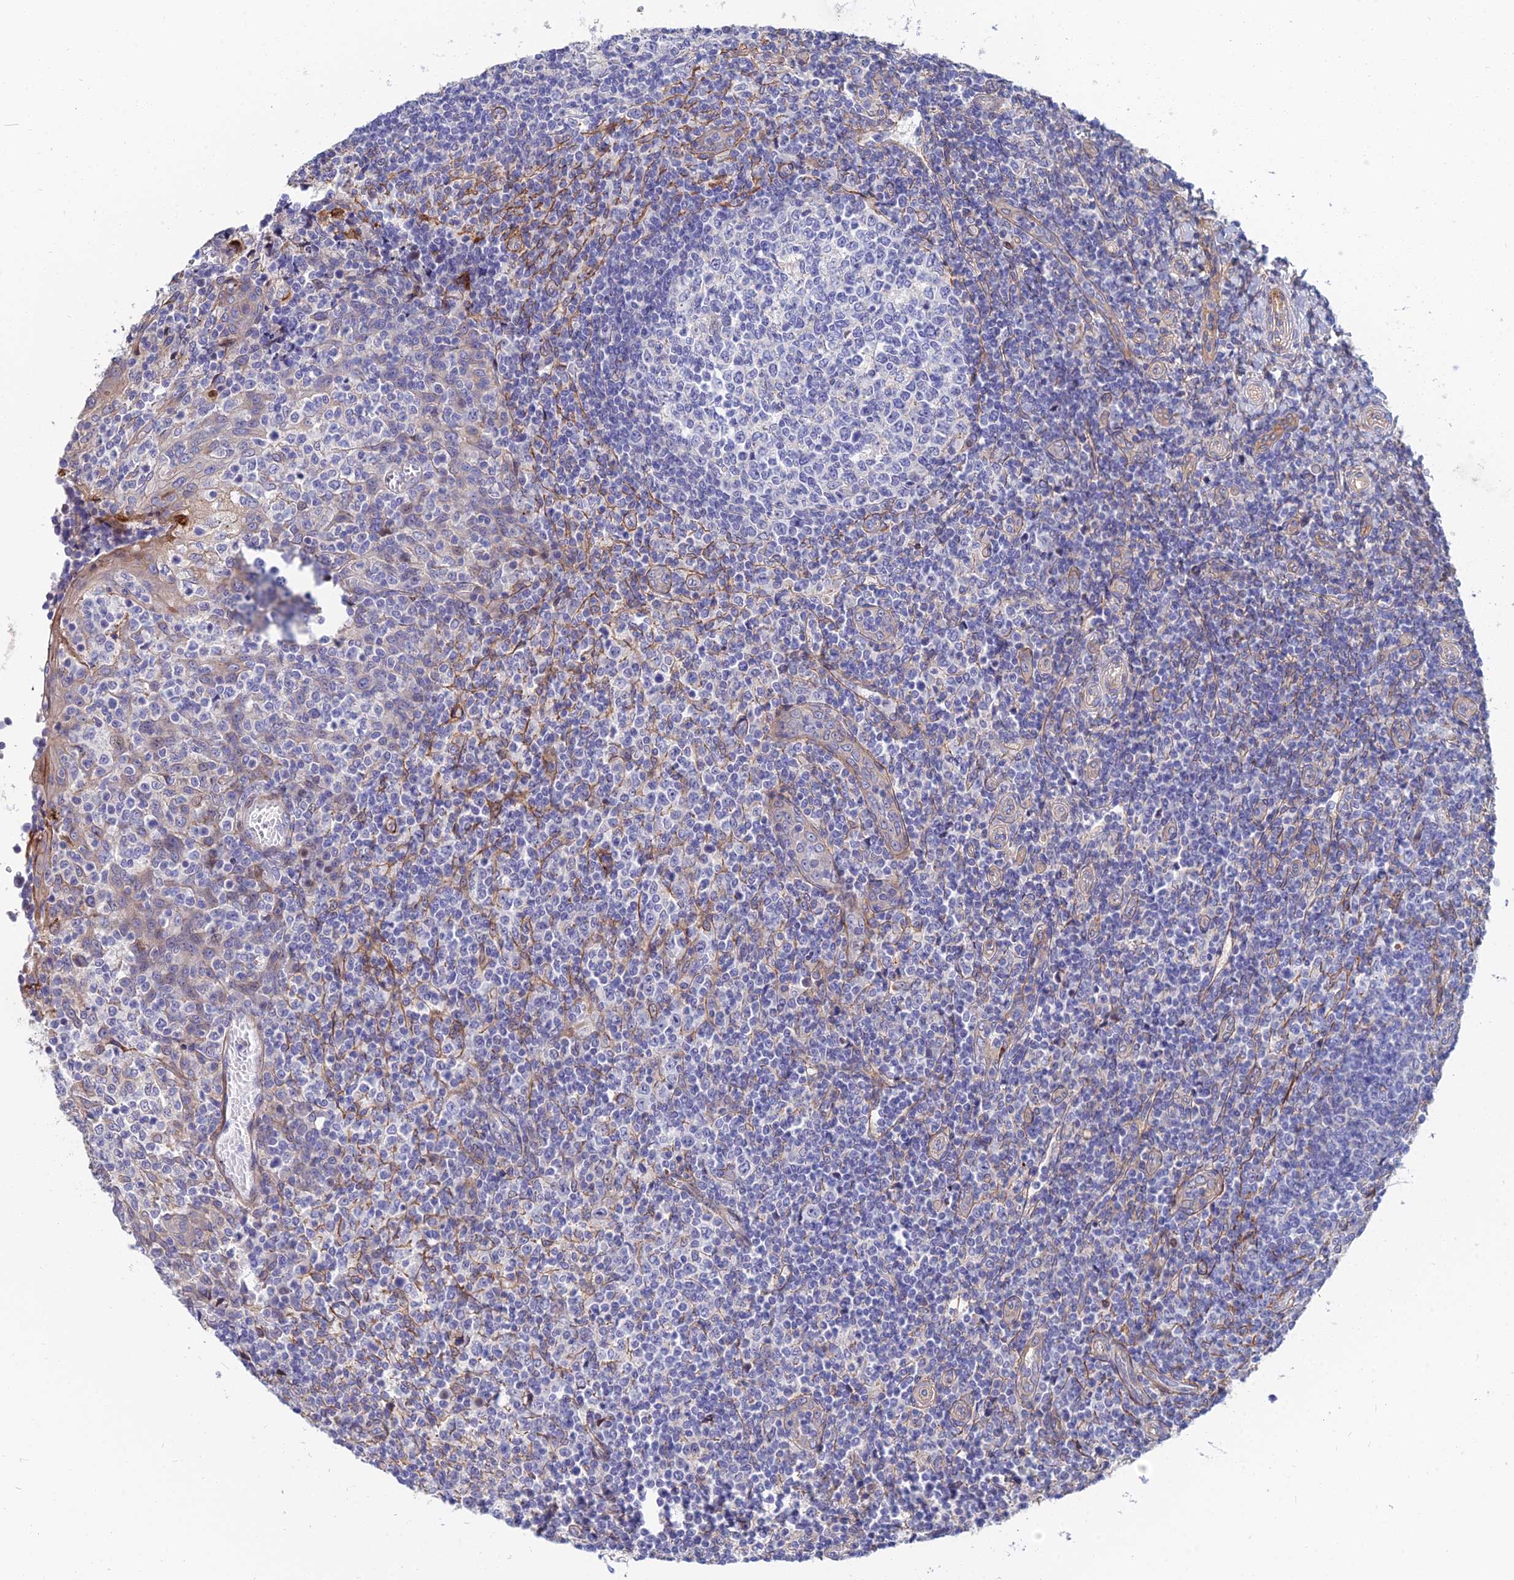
{"staining": {"intensity": "negative", "quantity": "none", "location": "none"}, "tissue": "tonsil", "cell_type": "Germinal center cells", "image_type": "normal", "snomed": [{"axis": "morphology", "description": "Normal tissue, NOS"}, {"axis": "topography", "description": "Tonsil"}], "caption": "Immunohistochemistry photomicrograph of normal tonsil: tonsil stained with DAB demonstrates no significant protein expression in germinal center cells.", "gene": "TRIM43B", "patient": {"sex": "female", "age": 19}}